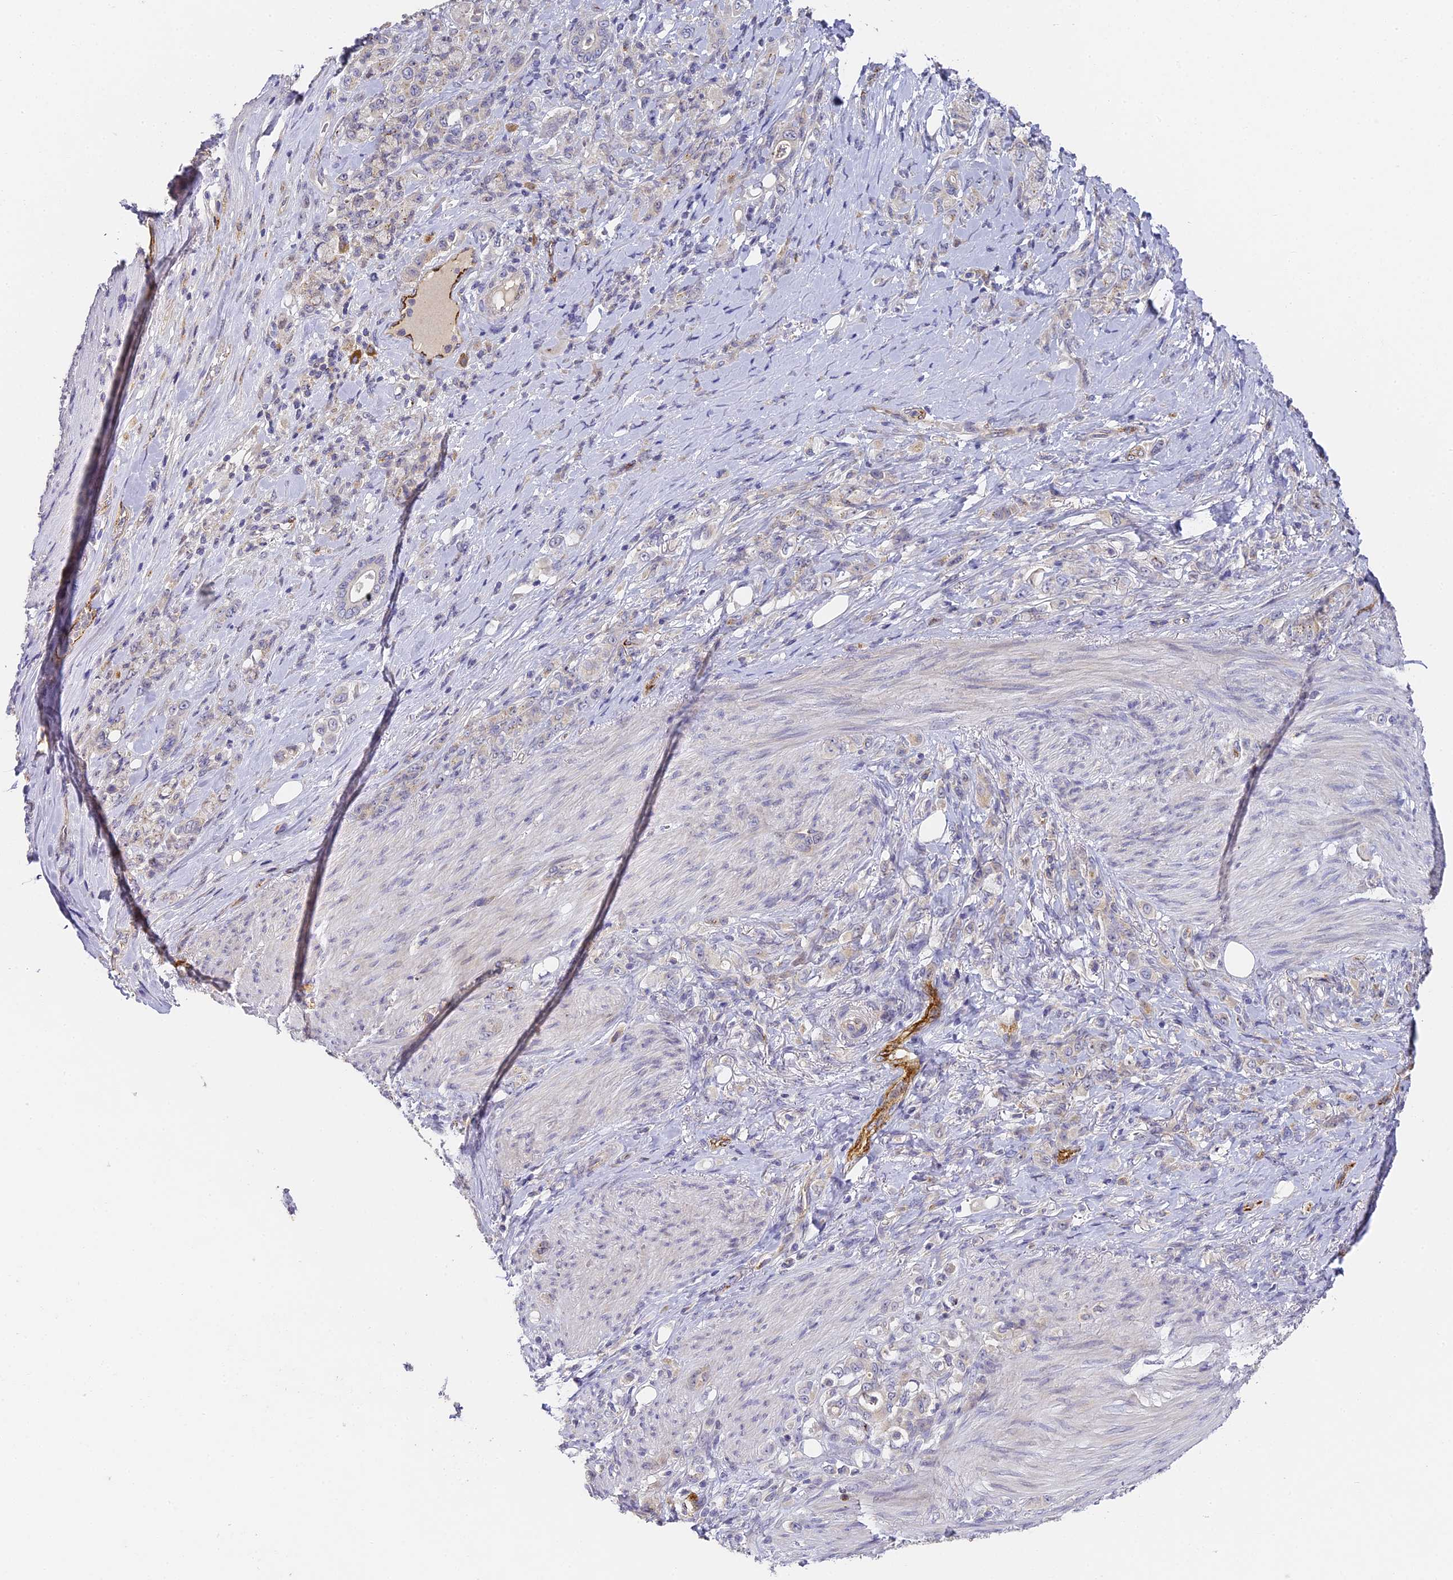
{"staining": {"intensity": "negative", "quantity": "none", "location": "none"}, "tissue": "stomach cancer", "cell_type": "Tumor cells", "image_type": "cancer", "snomed": [{"axis": "morphology", "description": "Adenocarcinoma, NOS"}, {"axis": "topography", "description": "Stomach"}], "caption": "DAB immunohistochemical staining of human stomach cancer (adenocarcinoma) exhibits no significant staining in tumor cells.", "gene": "DNAAF10", "patient": {"sex": "female", "age": 79}}